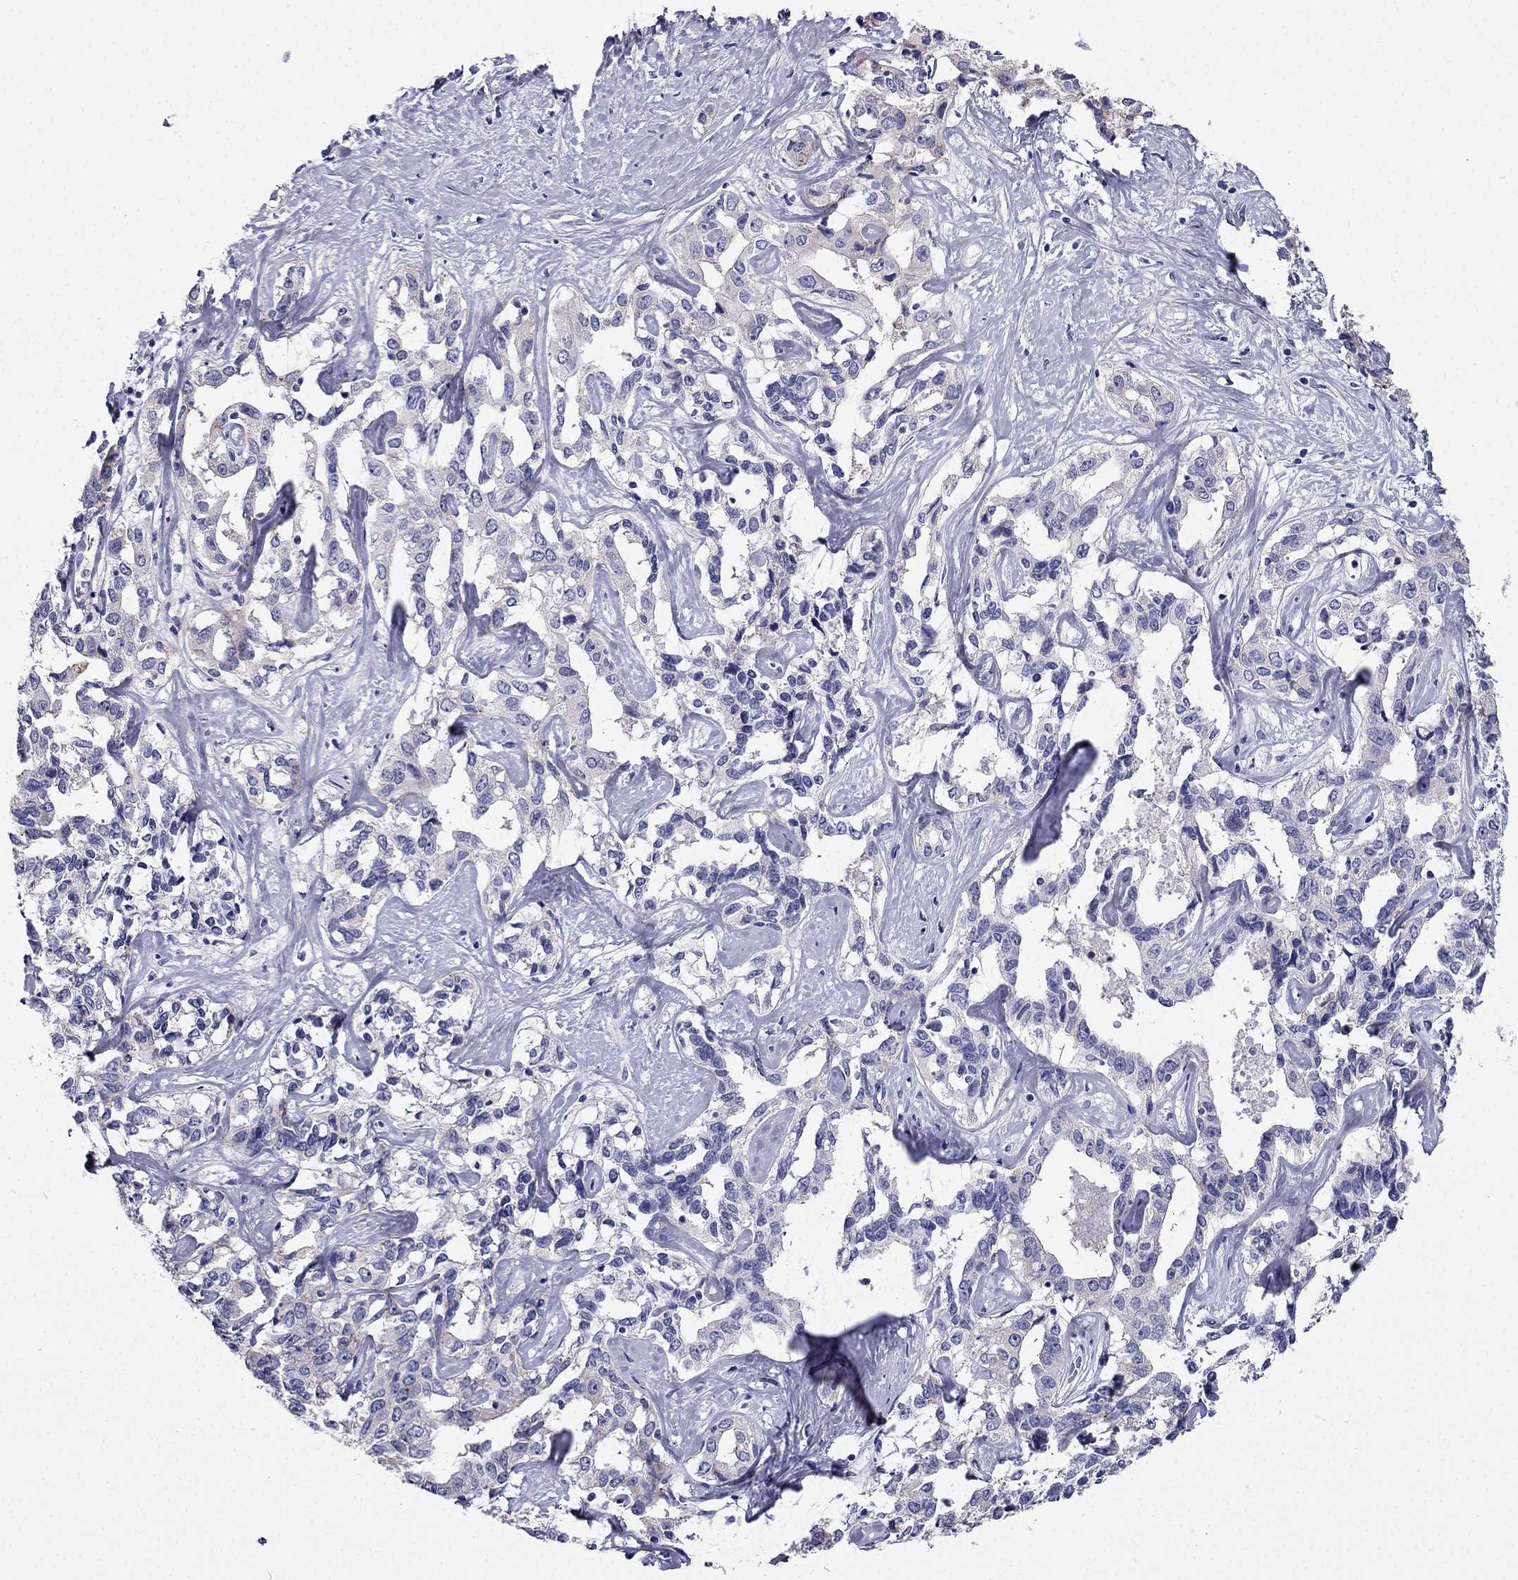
{"staining": {"intensity": "negative", "quantity": "none", "location": "none"}, "tissue": "liver cancer", "cell_type": "Tumor cells", "image_type": "cancer", "snomed": [{"axis": "morphology", "description": "Cholangiocarcinoma"}, {"axis": "topography", "description": "Liver"}], "caption": "The histopathology image demonstrates no significant positivity in tumor cells of liver cholangiocarcinoma.", "gene": "PTH", "patient": {"sex": "male", "age": 59}}